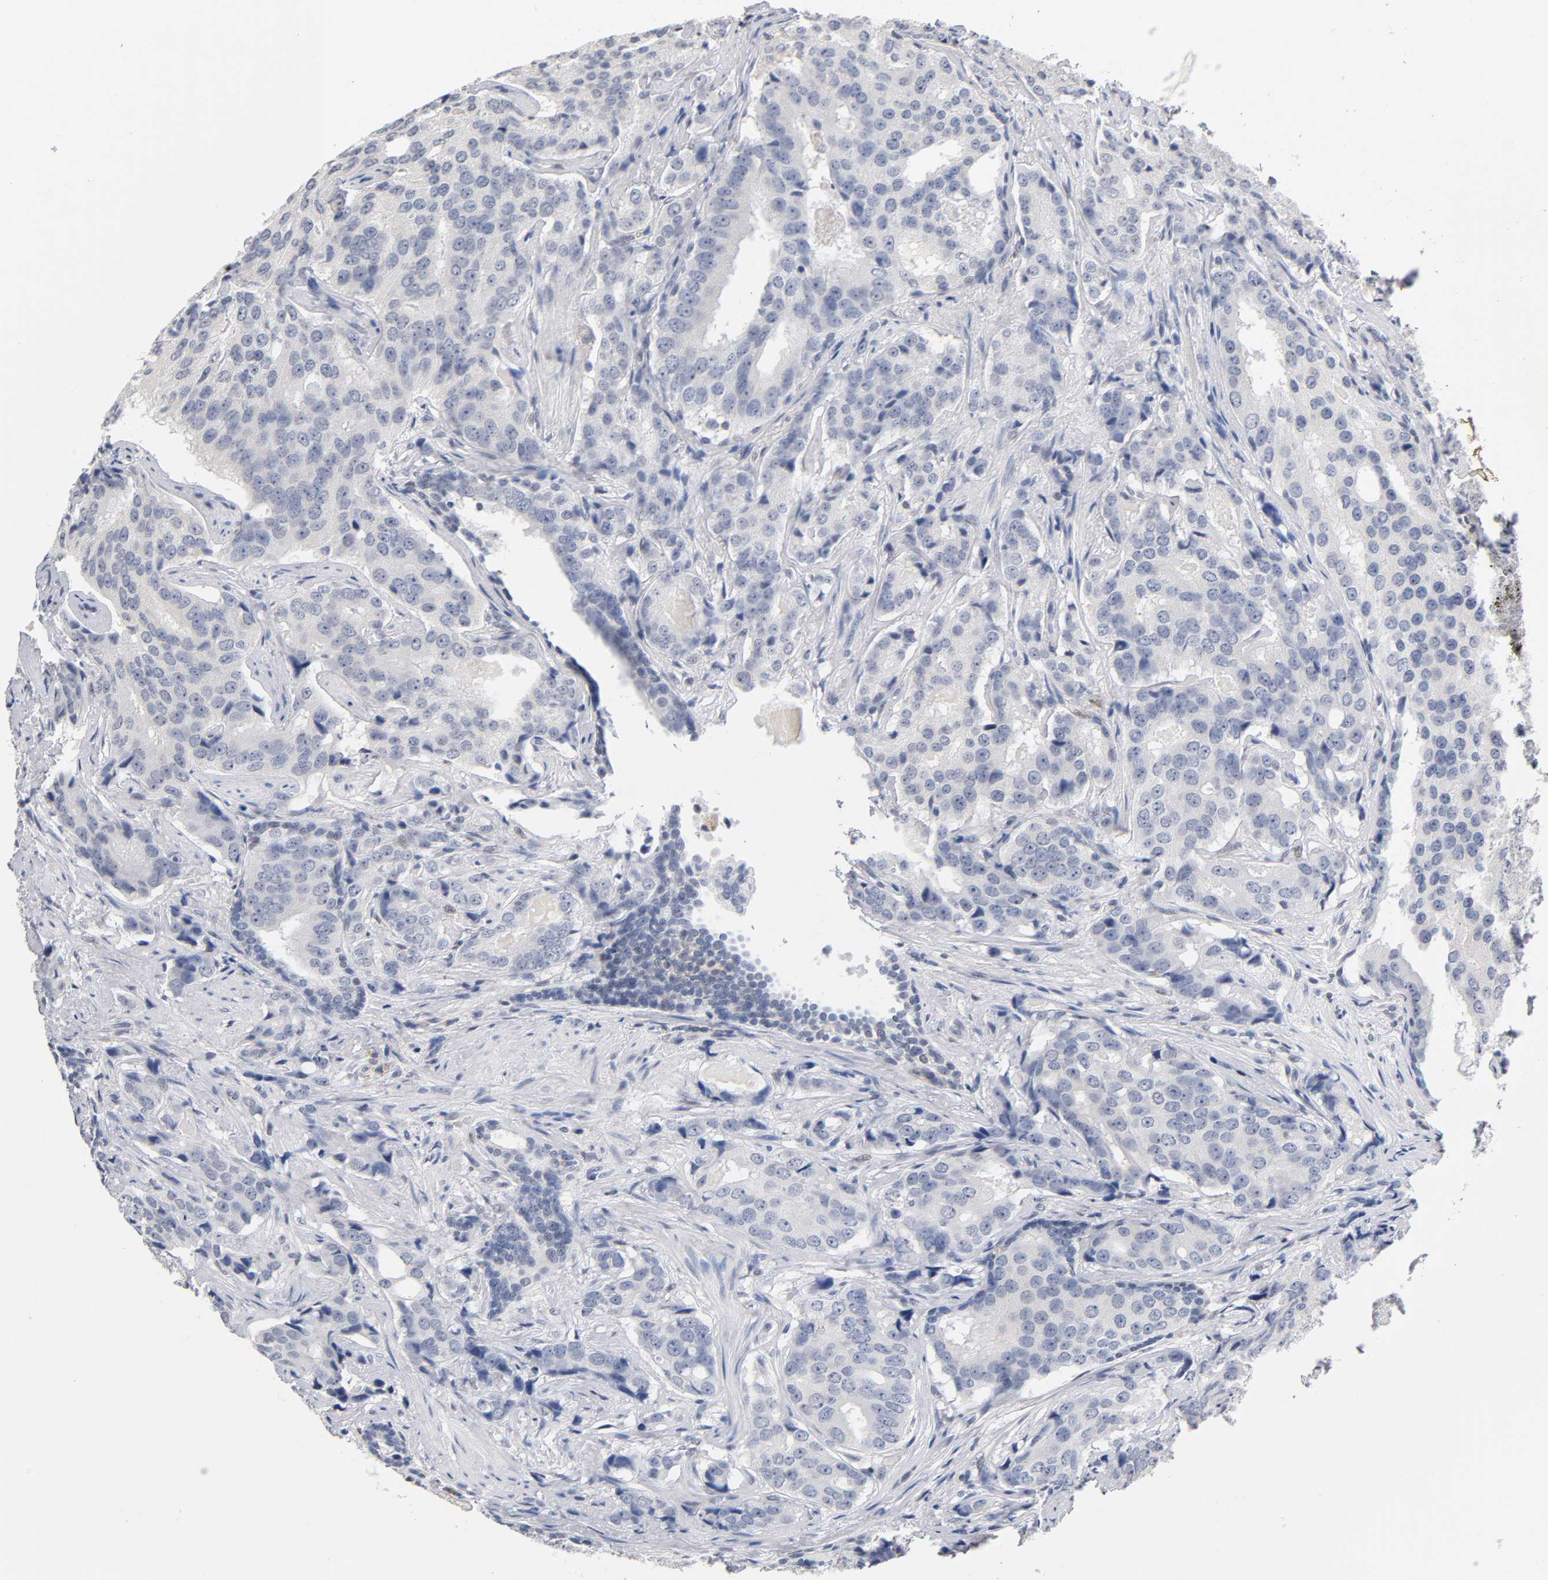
{"staining": {"intensity": "negative", "quantity": "none", "location": "none"}, "tissue": "prostate cancer", "cell_type": "Tumor cells", "image_type": "cancer", "snomed": [{"axis": "morphology", "description": "Adenocarcinoma, High grade"}, {"axis": "topography", "description": "Prostate"}], "caption": "The micrograph displays no staining of tumor cells in prostate adenocarcinoma (high-grade).", "gene": "NFATC1", "patient": {"sex": "male", "age": 58}}